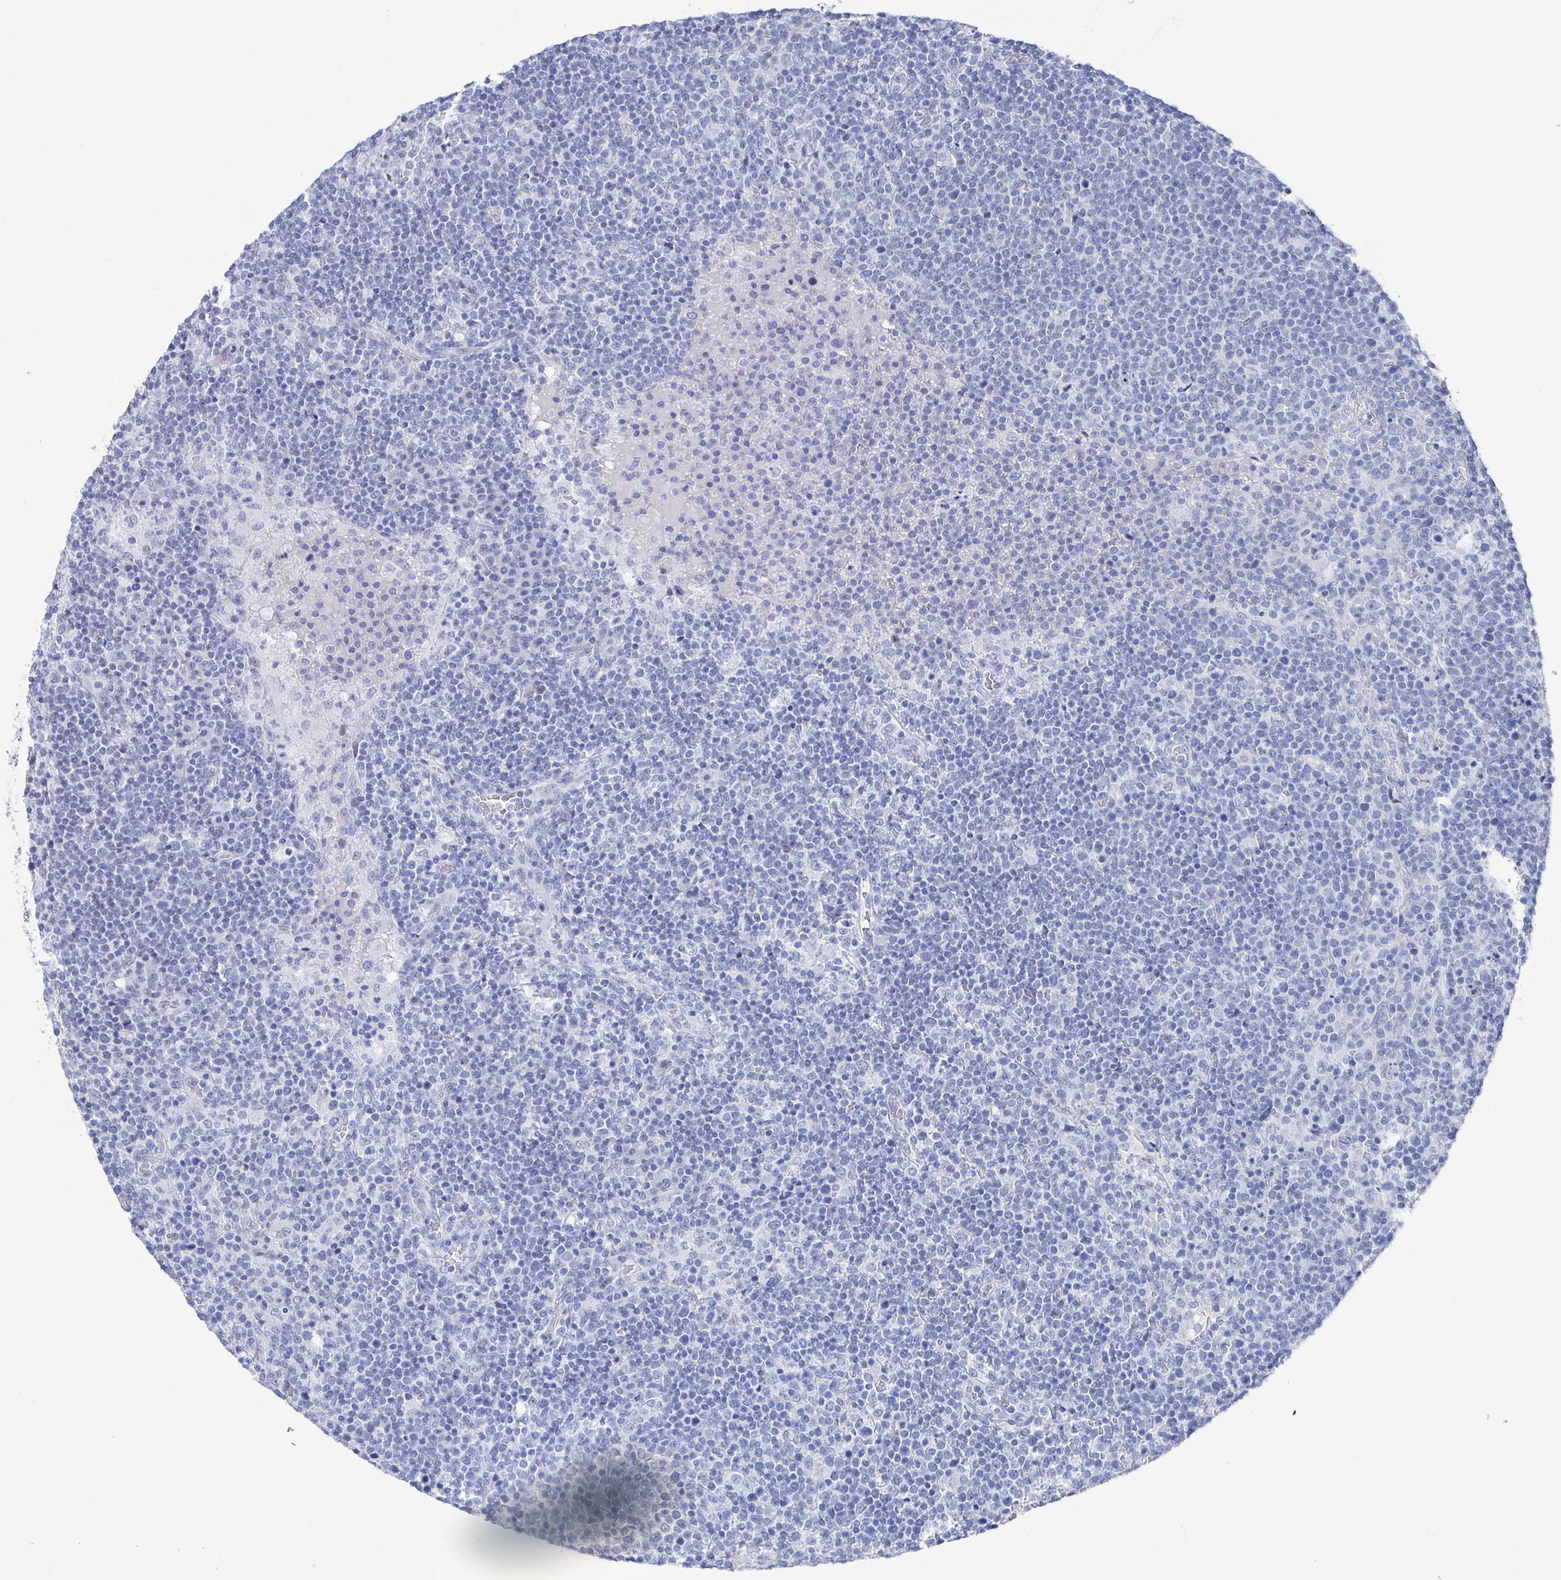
{"staining": {"intensity": "negative", "quantity": "none", "location": "none"}, "tissue": "lymphoma", "cell_type": "Tumor cells", "image_type": "cancer", "snomed": [{"axis": "morphology", "description": "Malignant lymphoma, non-Hodgkin's type, High grade"}, {"axis": "topography", "description": "Lymph node"}], "caption": "High power microscopy micrograph of an immunohistochemistry image of malignant lymphoma, non-Hodgkin's type (high-grade), revealing no significant expression in tumor cells.", "gene": "CAMKV", "patient": {"sex": "male", "age": 61}}